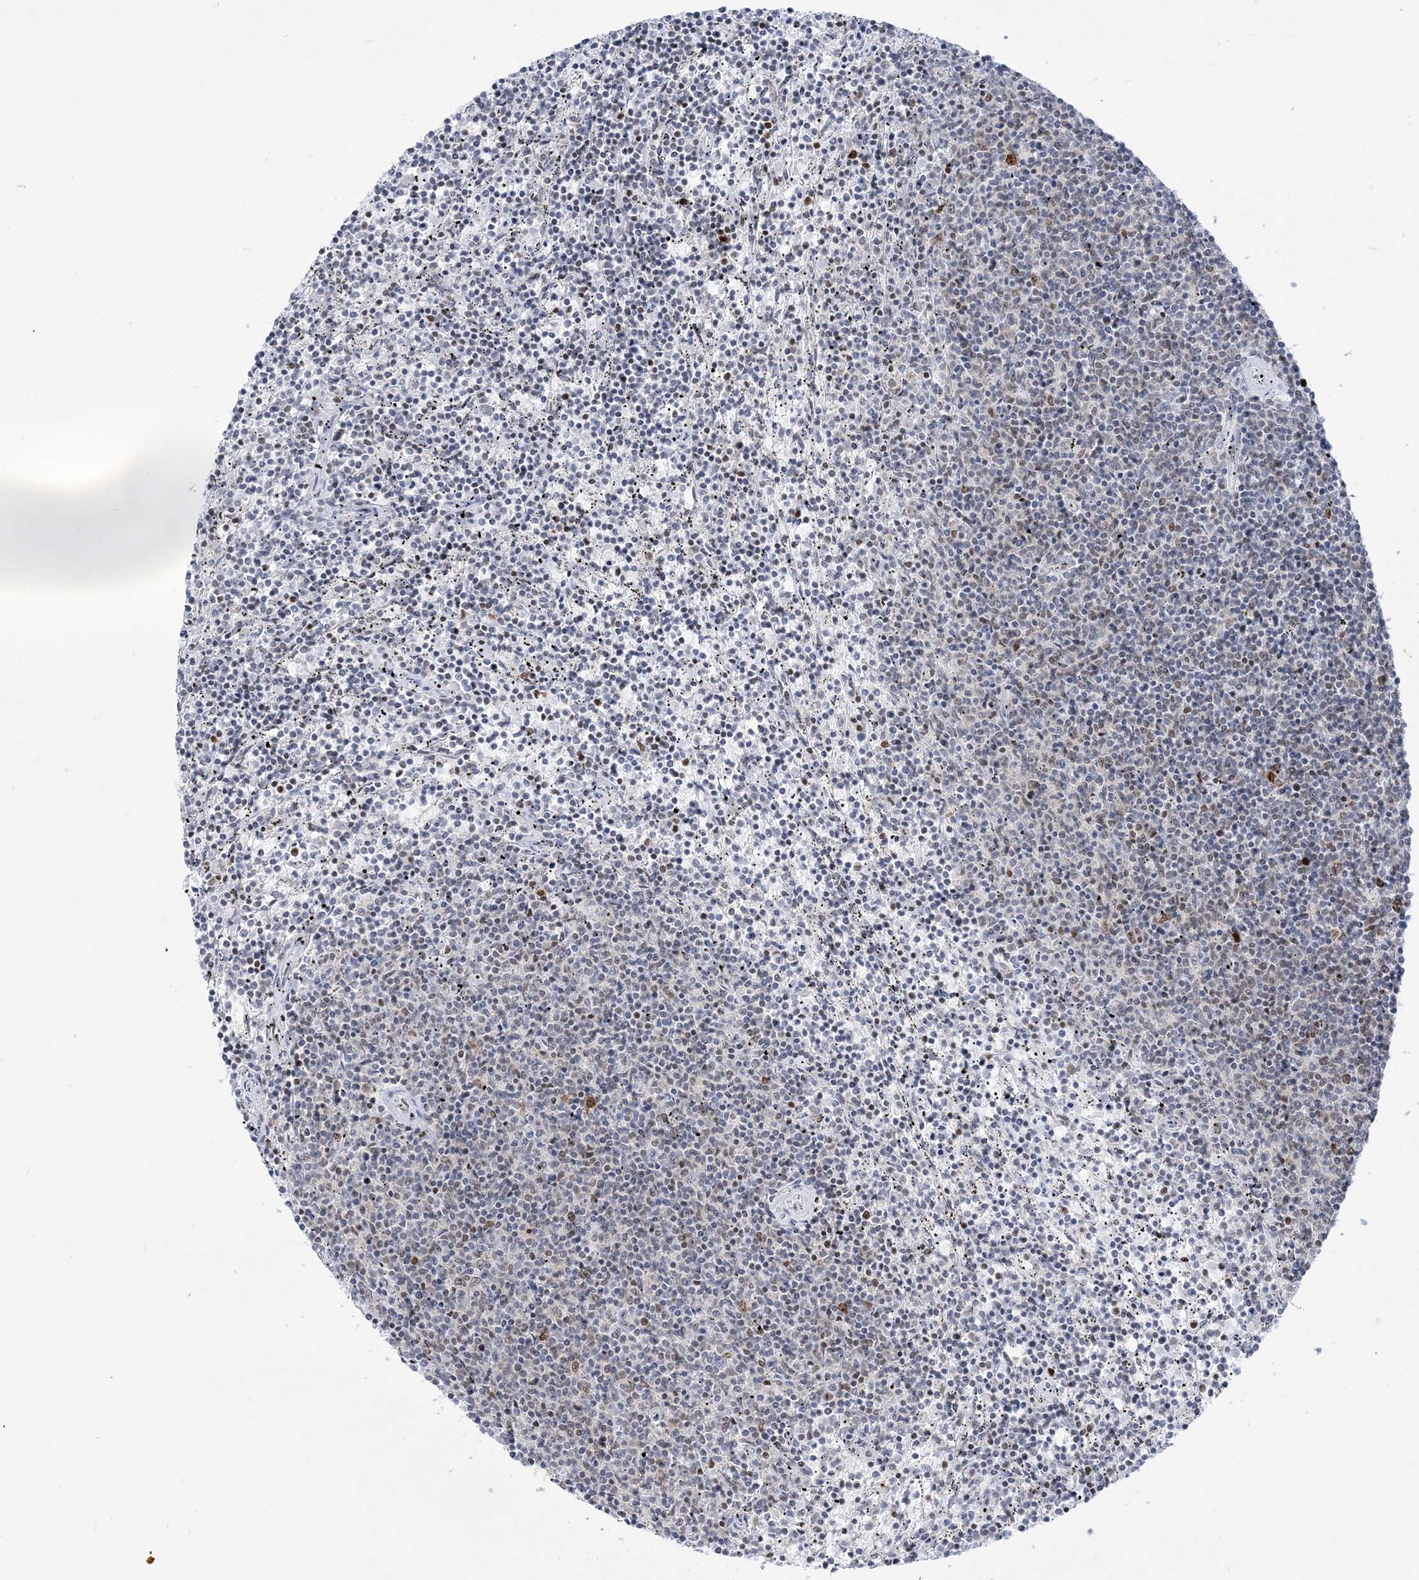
{"staining": {"intensity": "negative", "quantity": "none", "location": "none"}, "tissue": "lymphoma", "cell_type": "Tumor cells", "image_type": "cancer", "snomed": [{"axis": "morphology", "description": "Malignant lymphoma, non-Hodgkin's type, Low grade"}, {"axis": "topography", "description": "Spleen"}], "caption": "A photomicrograph of low-grade malignant lymphoma, non-Hodgkin's type stained for a protein displays no brown staining in tumor cells.", "gene": "DDX21", "patient": {"sex": "female", "age": 50}}